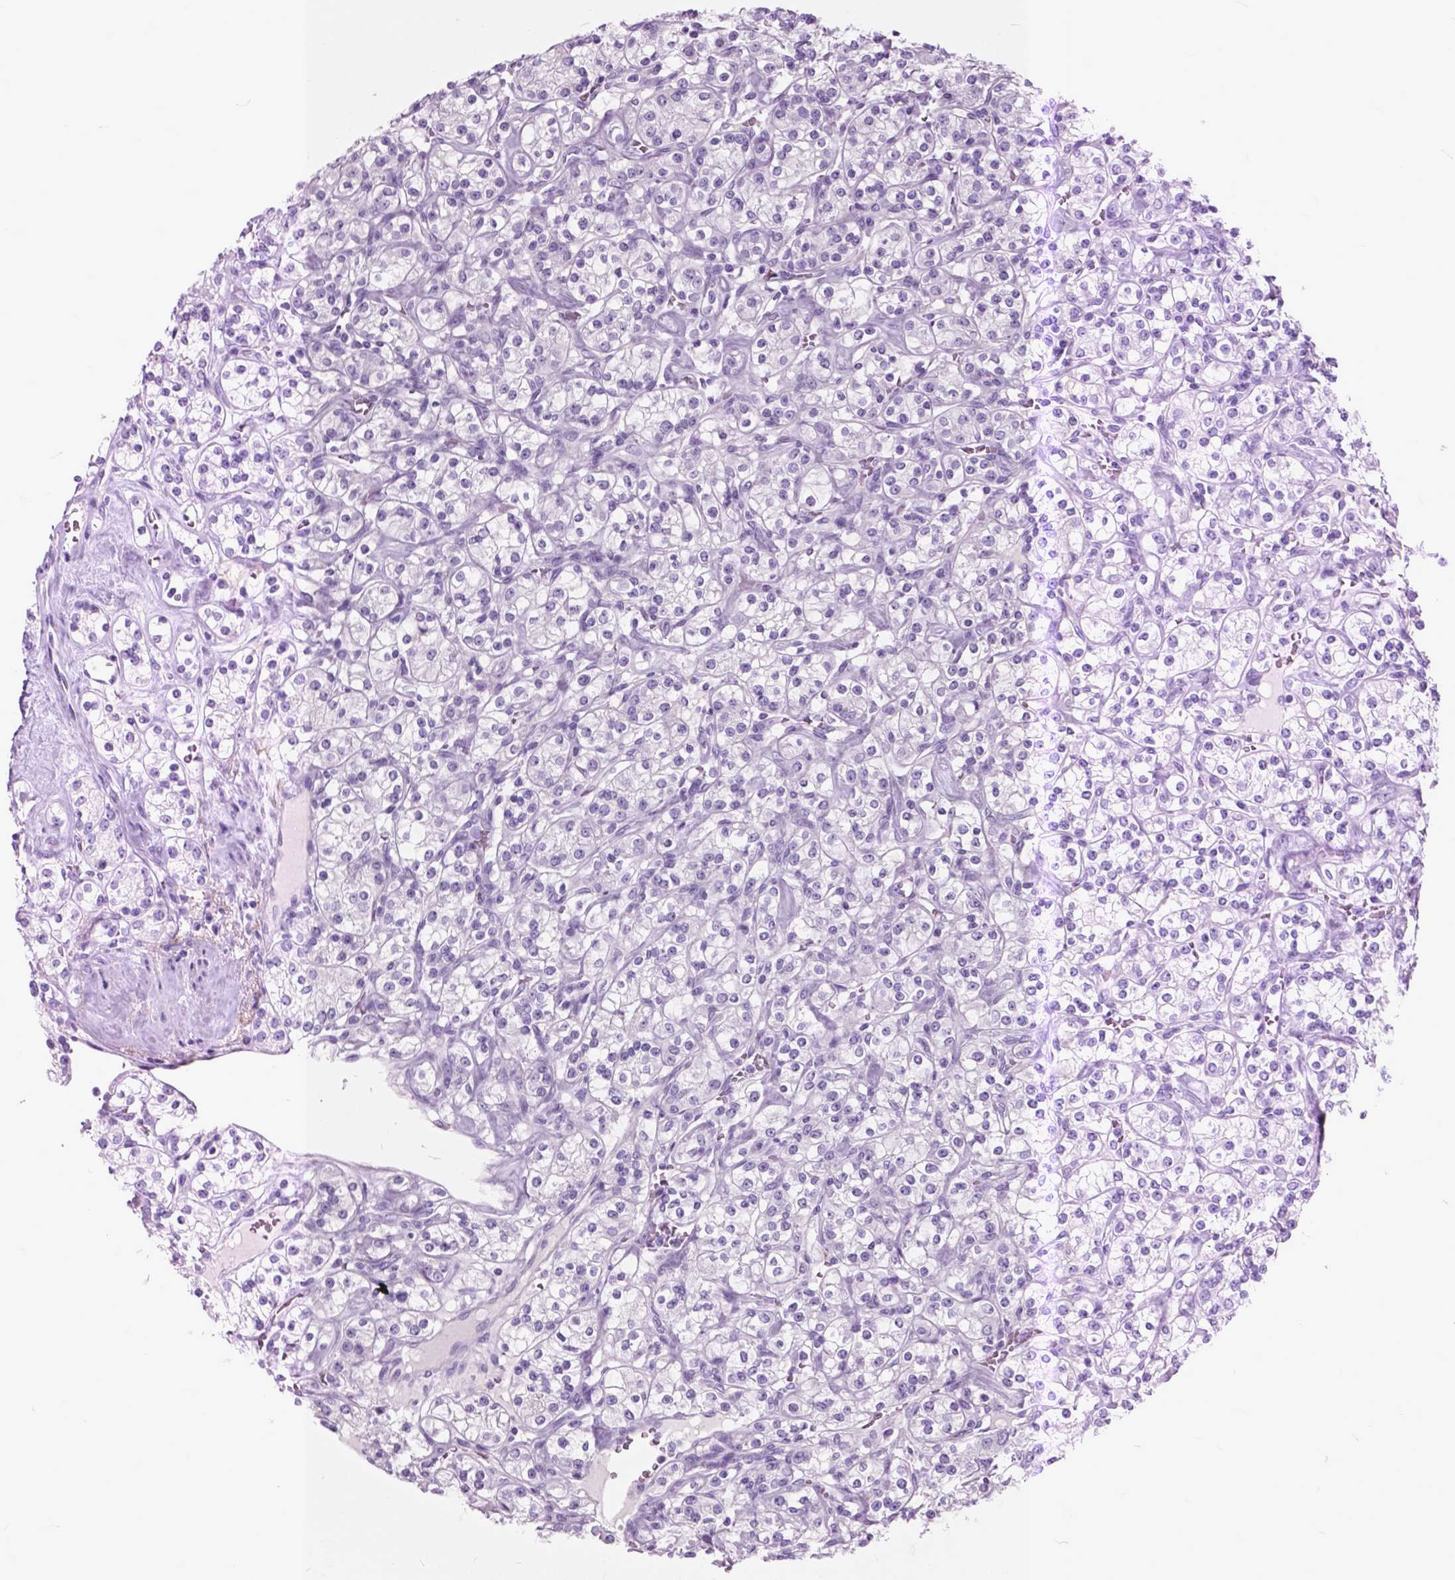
{"staining": {"intensity": "negative", "quantity": "none", "location": "none"}, "tissue": "renal cancer", "cell_type": "Tumor cells", "image_type": "cancer", "snomed": [{"axis": "morphology", "description": "Adenocarcinoma, NOS"}, {"axis": "topography", "description": "Kidney"}], "caption": "IHC histopathology image of neoplastic tissue: renal cancer stained with DAB (3,3'-diaminobenzidine) exhibits no significant protein positivity in tumor cells.", "gene": "GDF9", "patient": {"sex": "male", "age": 77}}